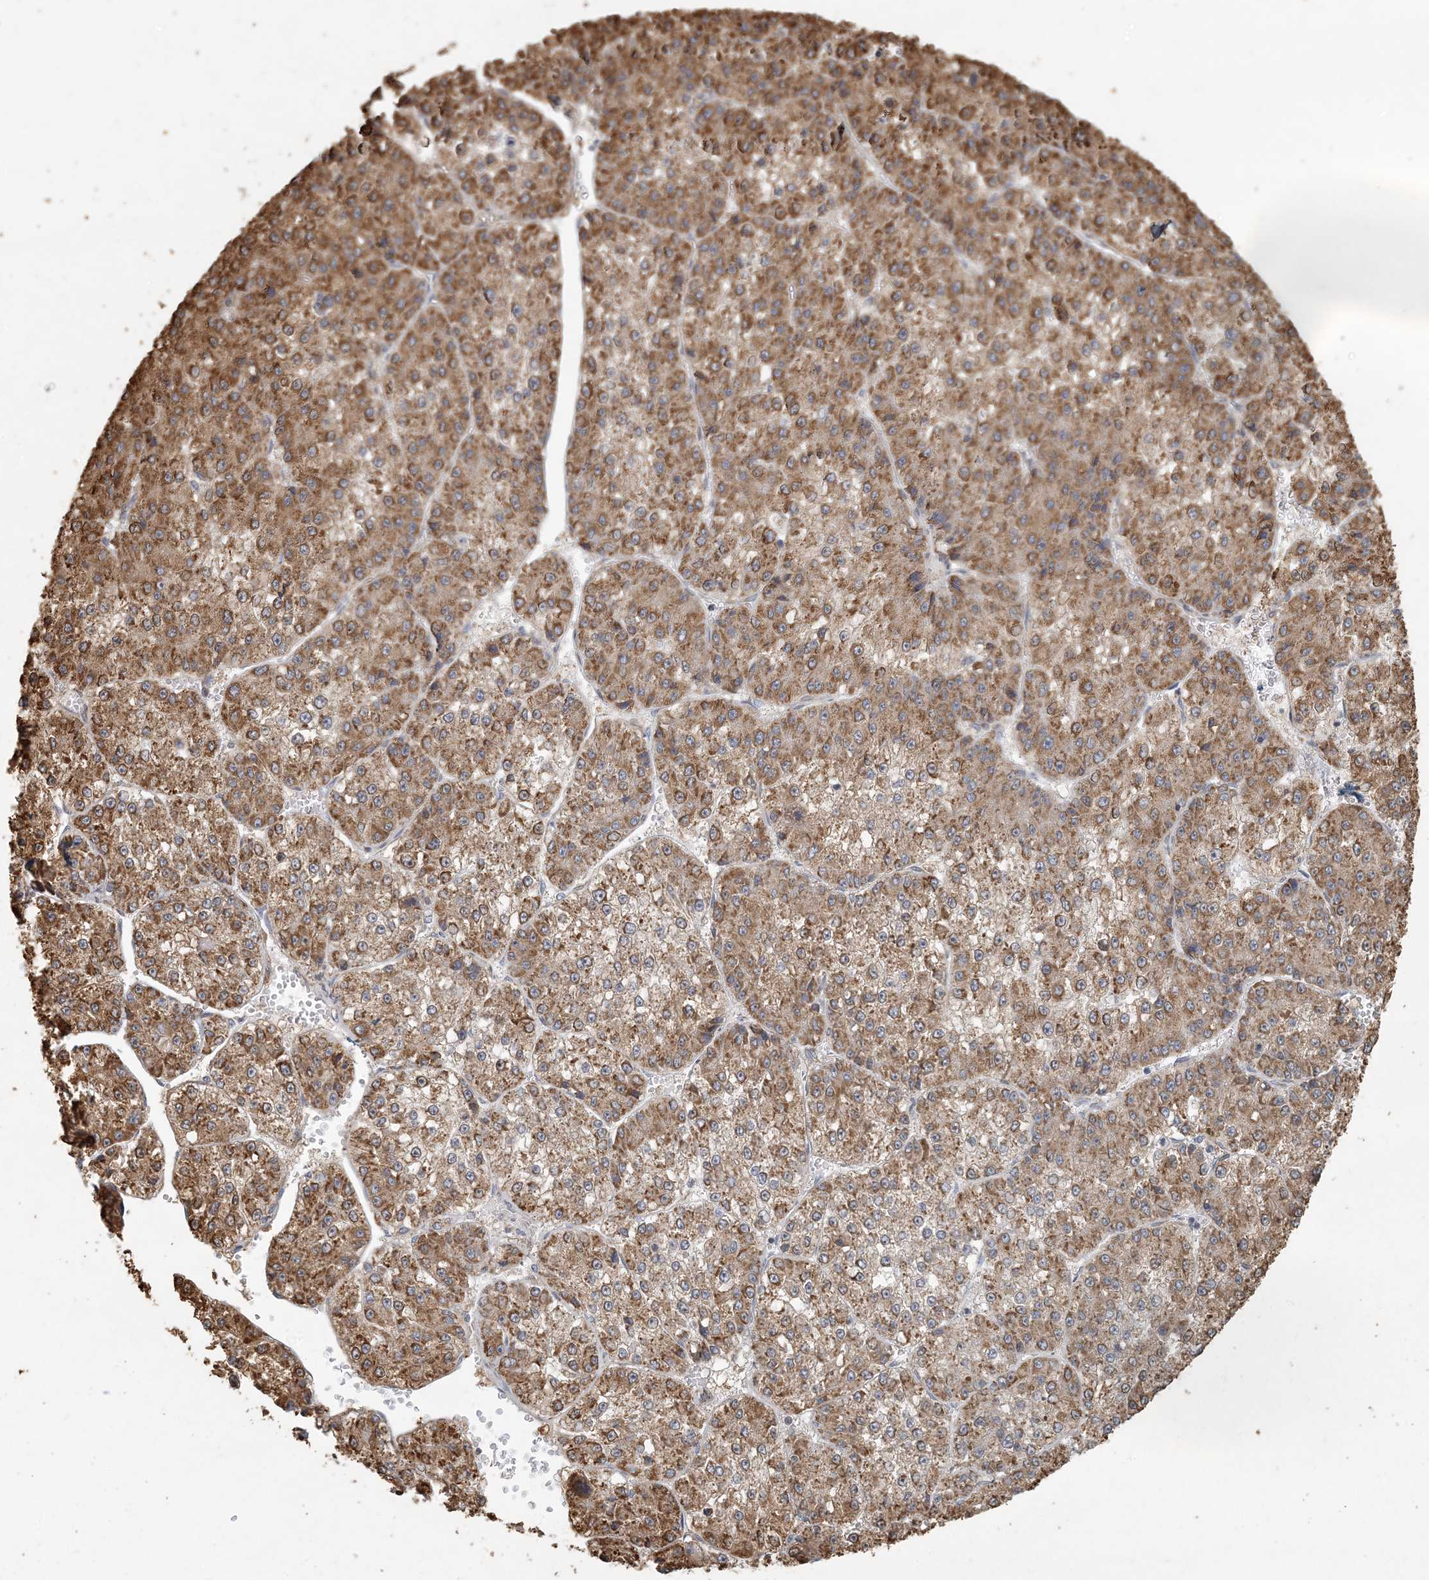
{"staining": {"intensity": "strong", "quantity": ">75%", "location": "cytoplasmic/membranous"}, "tissue": "liver cancer", "cell_type": "Tumor cells", "image_type": "cancer", "snomed": [{"axis": "morphology", "description": "Carcinoma, Hepatocellular, NOS"}, {"axis": "topography", "description": "Liver"}], "caption": "Hepatocellular carcinoma (liver) stained with IHC displays strong cytoplasmic/membranous expression in about >75% of tumor cells.", "gene": "AK9", "patient": {"sex": "female", "age": 73}}